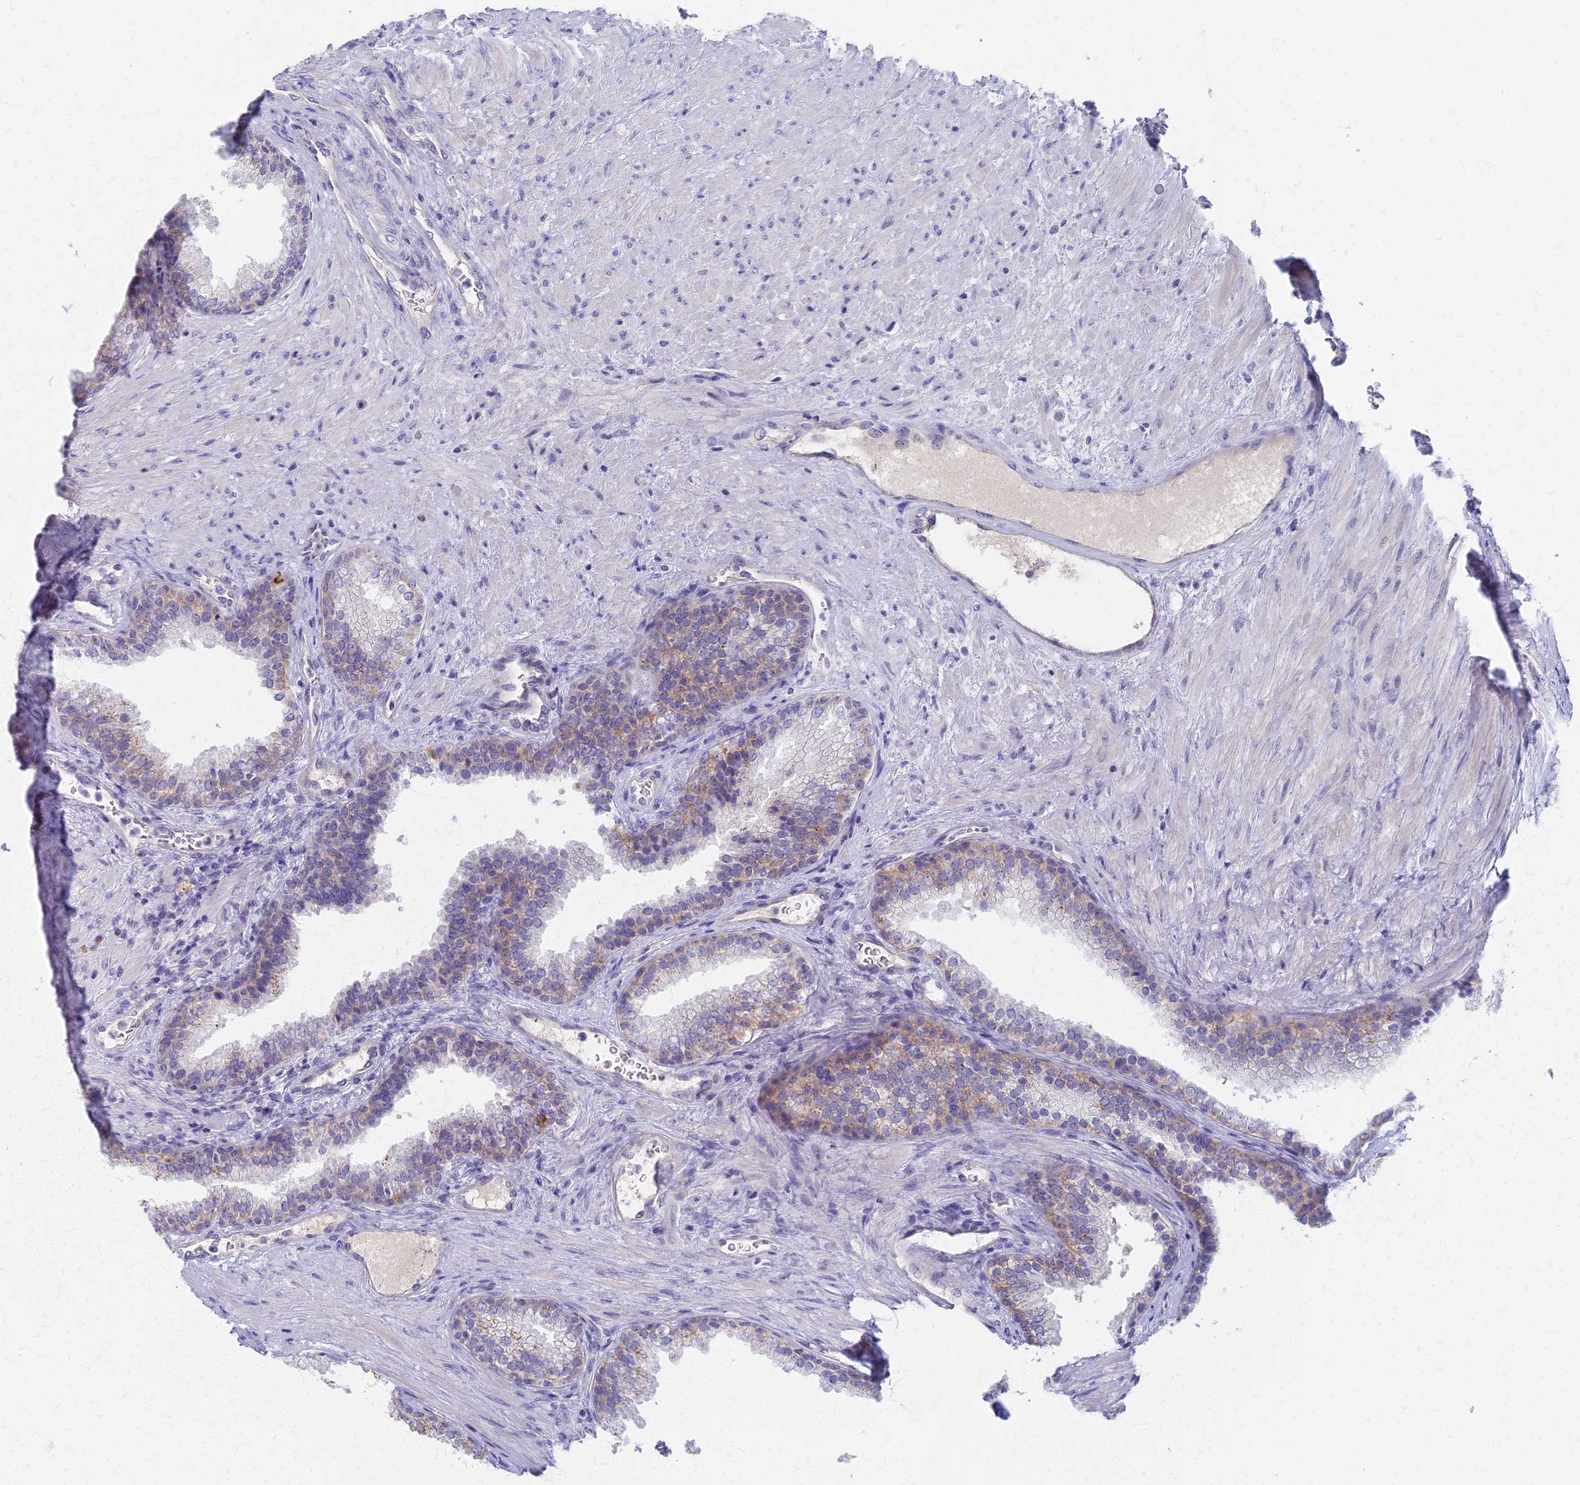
{"staining": {"intensity": "moderate", "quantity": "<25%", "location": "cytoplasmic/membranous"}, "tissue": "prostate", "cell_type": "Glandular cells", "image_type": "normal", "snomed": [{"axis": "morphology", "description": "Normal tissue, NOS"}, {"axis": "topography", "description": "Prostate"}], "caption": "Normal prostate shows moderate cytoplasmic/membranous positivity in about <25% of glandular cells.", "gene": "AP4E1", "patient": {"sex": "male", "age": 76}}